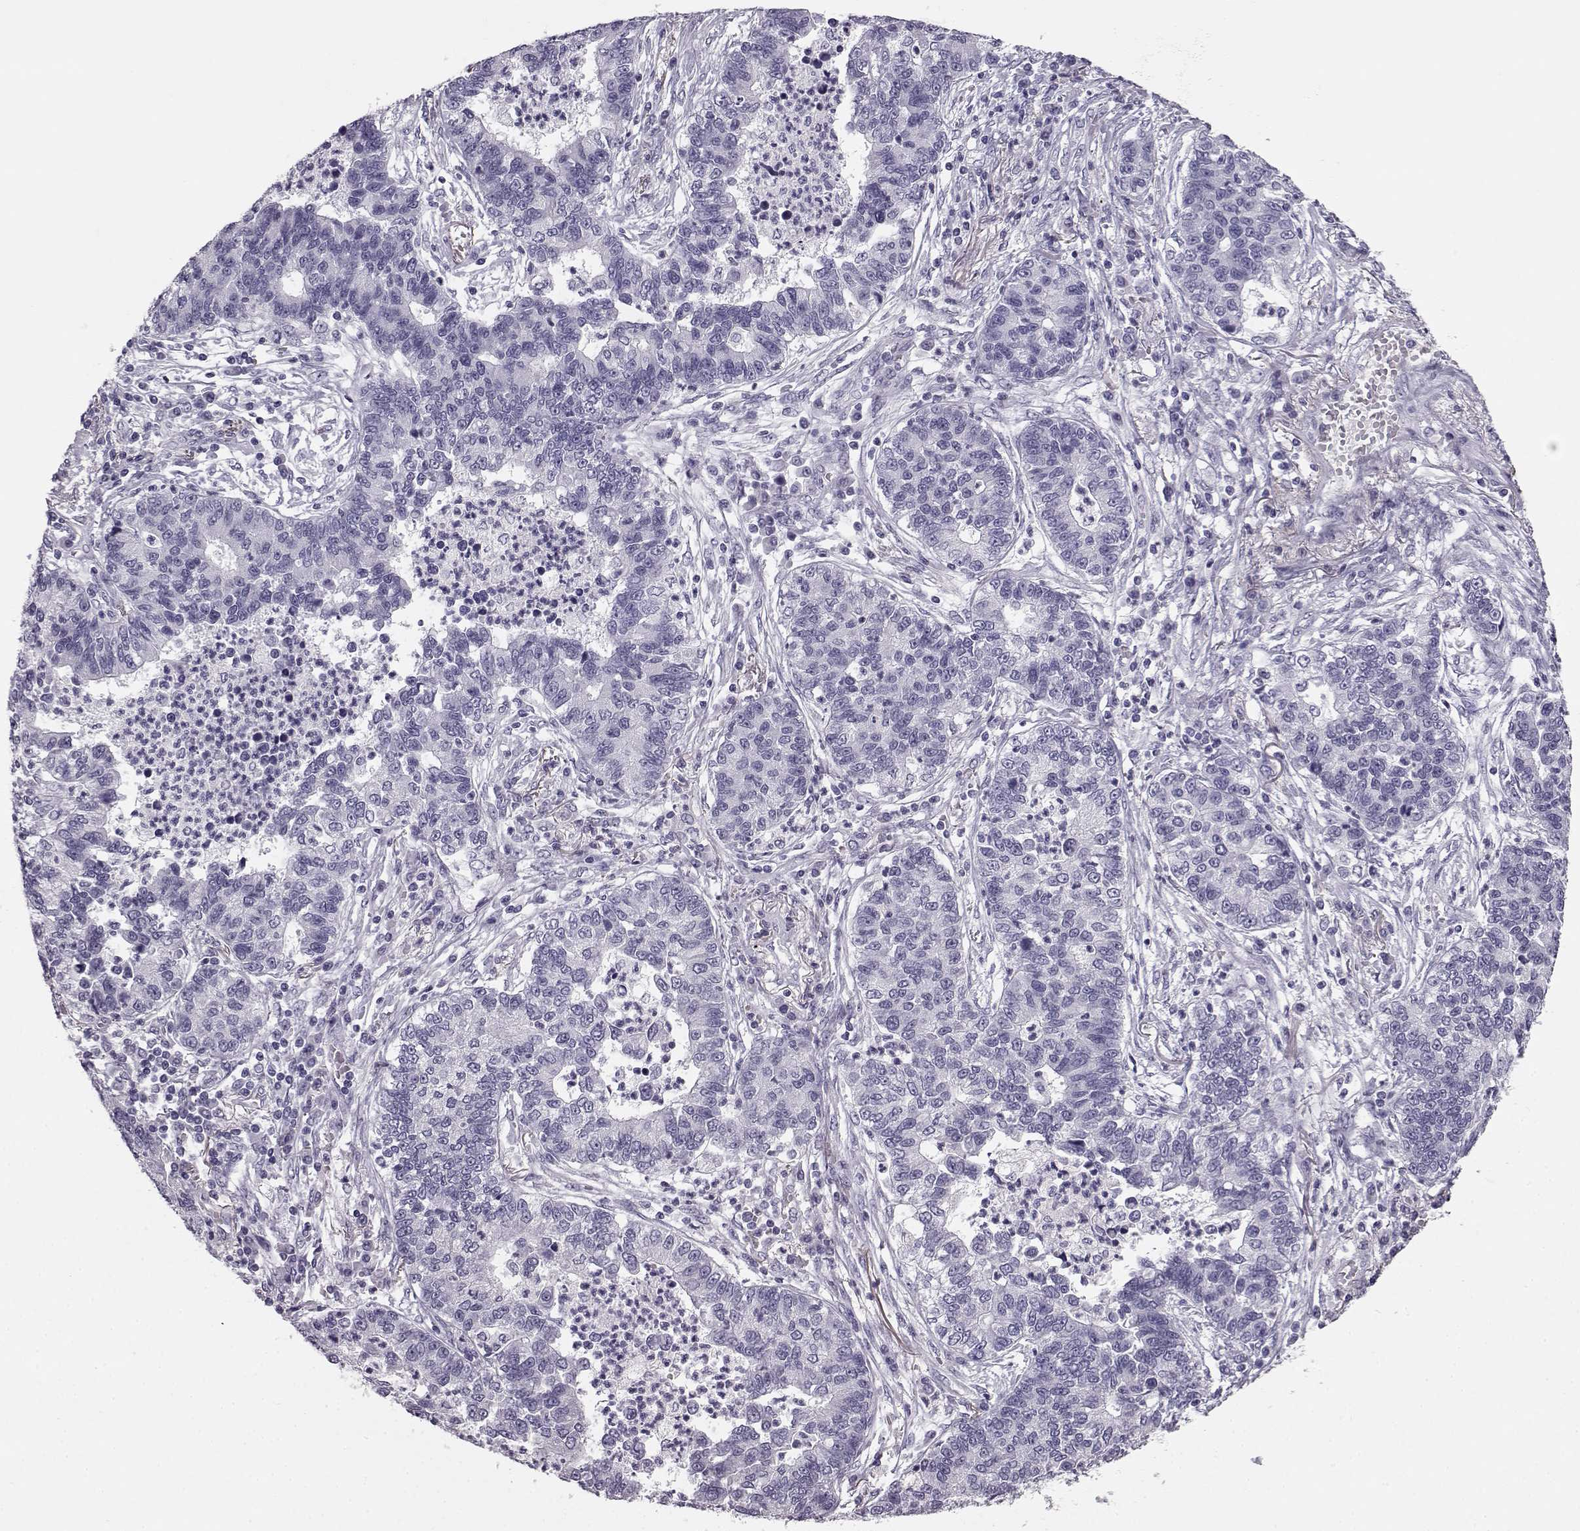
{"staining": {"intensity": "negative", "quantity": "none", "location": "none"}, "tissue": "lung cancer", "cell_type": "Tumor cells", "image_type": "cancer", "snomed": [{"axis": "morphology", "description": "Adenocarcinoma, NOS"}, {"axis": "topography", "description": "Lung"}], "caption": "Image shows no significant protein expression in tumor cells of lung cancer (adenocarcinoma).", "gene": "BFSP2", "patient": {"sex": "female", "age": 57}}